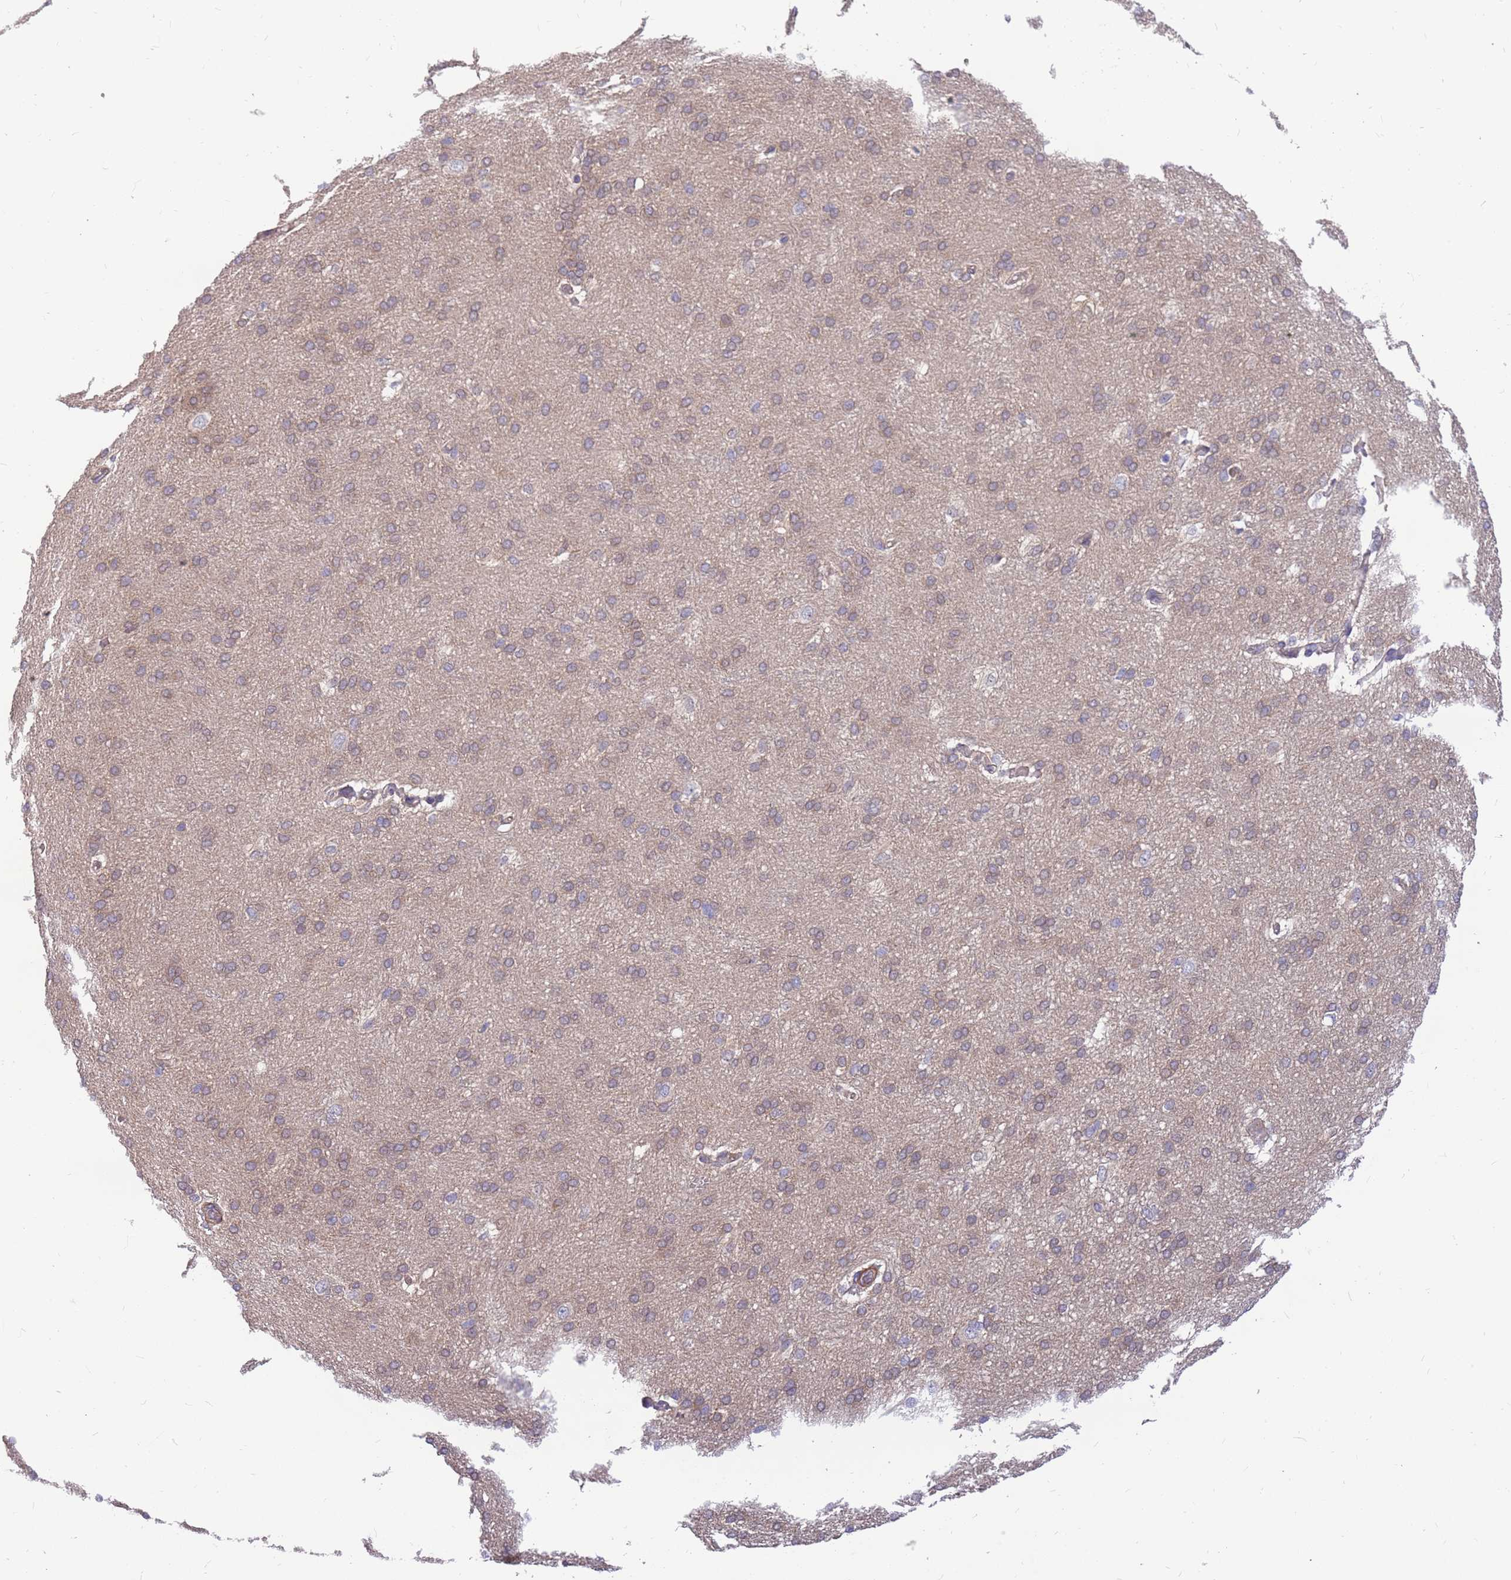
{"staining": {"intensity": "negative", "quantity": "none", "location": "none"}, "tissue": "cerebral cortex", "cell_type": "Endothelial cells", "image_type": "normal", "snomed": [{"axis": "morphology", "description": "Normal tissue, NOS"}, {"axis": "topography", "description": "Cerebral cortex"}], "caption": "Immunohistochemical staining of normal human cerebral cortex demonstrates no significant expression in endothelial cells.", "gene": "MVD", "patient": {"sex": "male", "age": 62}}